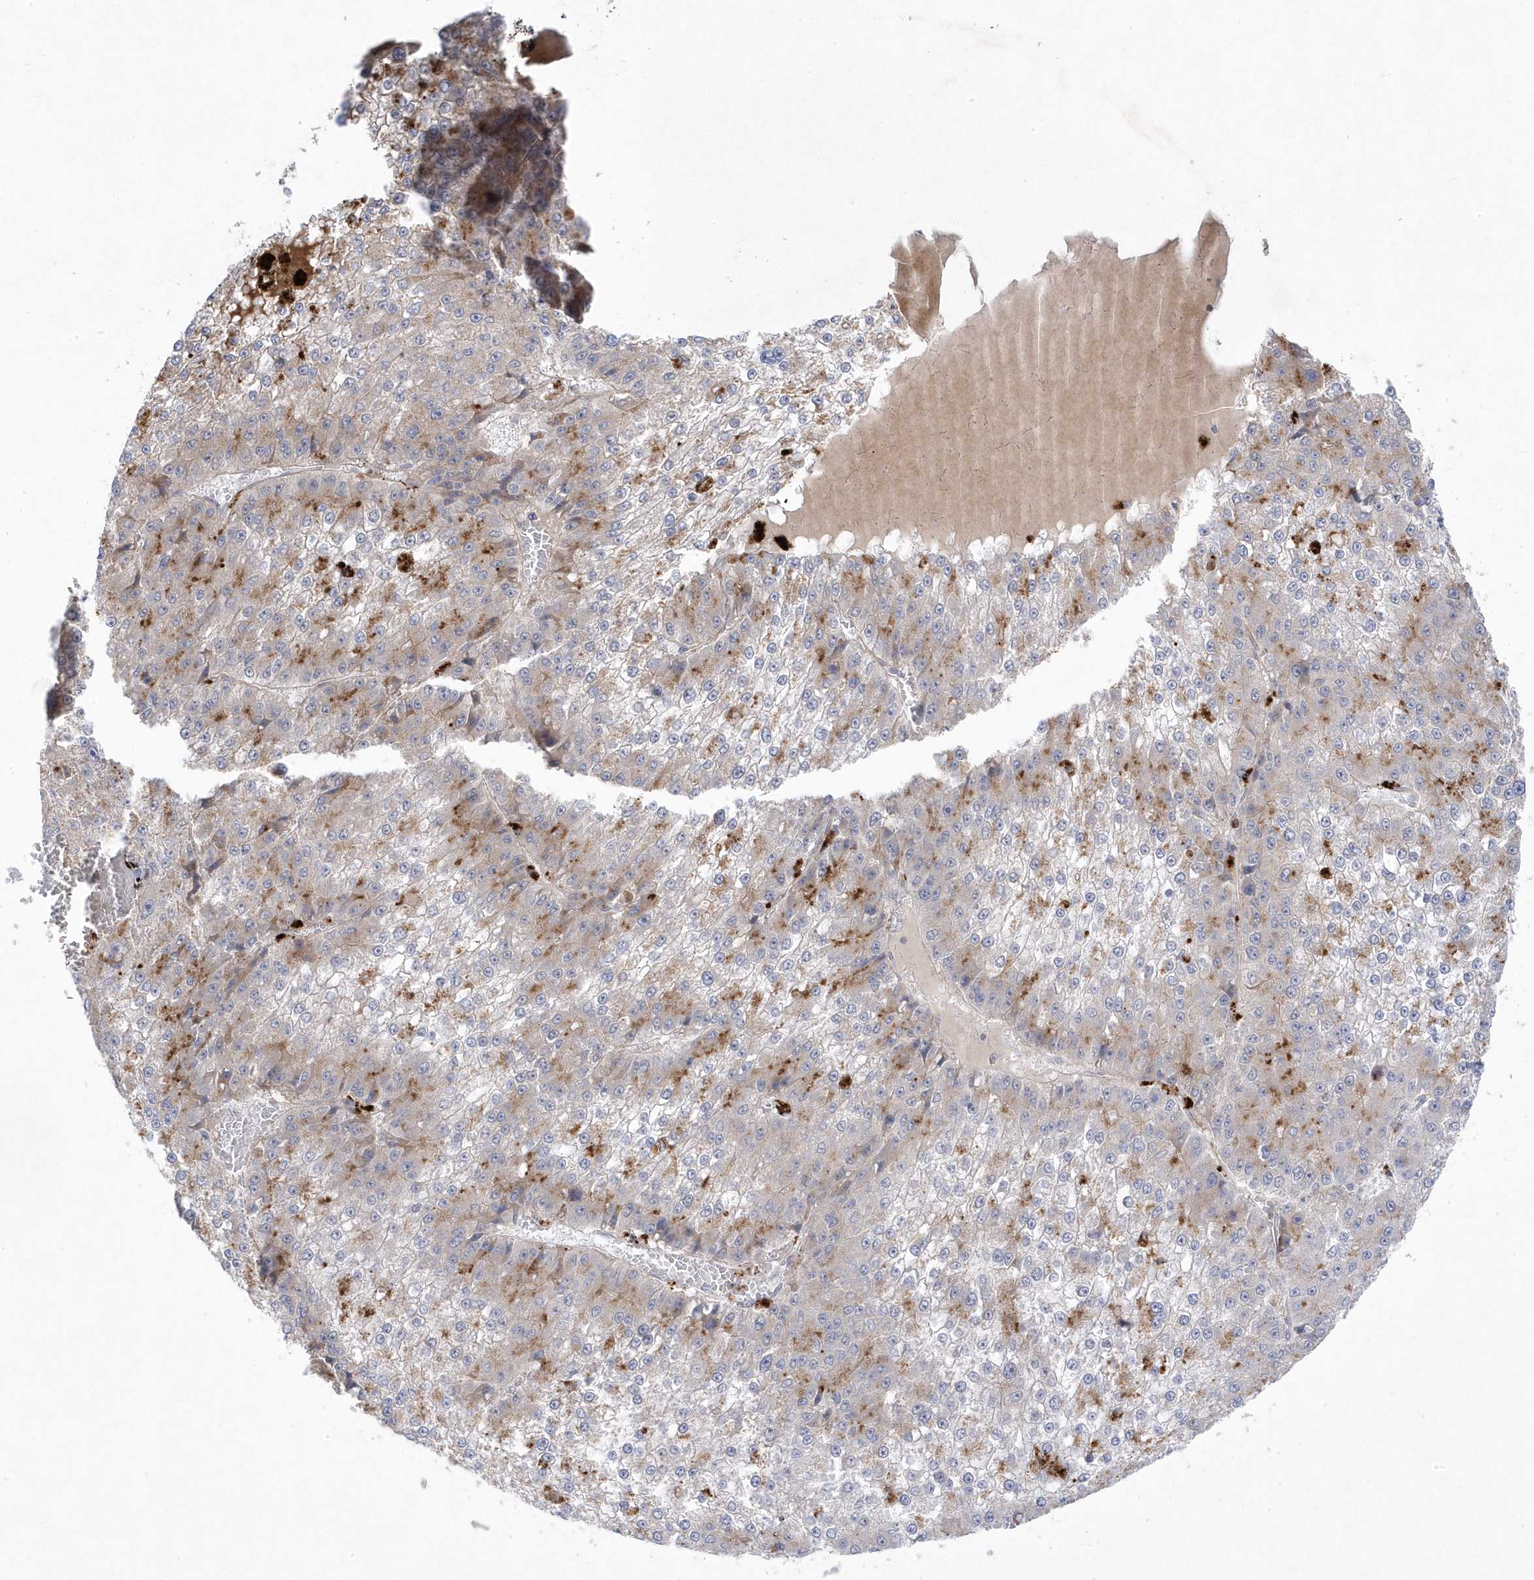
{"staining": {"intensity": "moderate", "quantity": "25%-75%", "location": "cytoplasmic/membranous"}, "tissue": "liver cancer", "cell_type": "Tumor cells", "image_type": "cancer", "snomed": [{"axis": "morphology", "description": "Carcinoma, Hepatocellular, NOS"}, {"axis": "topography", "description": "Liver"}], "caption": "High-magnification brightfield microscopy of liver hepatocellular carcinoma stained with DAB (3,3'-diaminobenzidine) (brown) and counterstained with hematoxylin (blue). tumor cells exhibit moderate cytoplasmic/membranous positivity is identified in approximately25%-75% of cells.", "gene": "ANAPC1", "patient": {"sex": "female", "age": 73}}